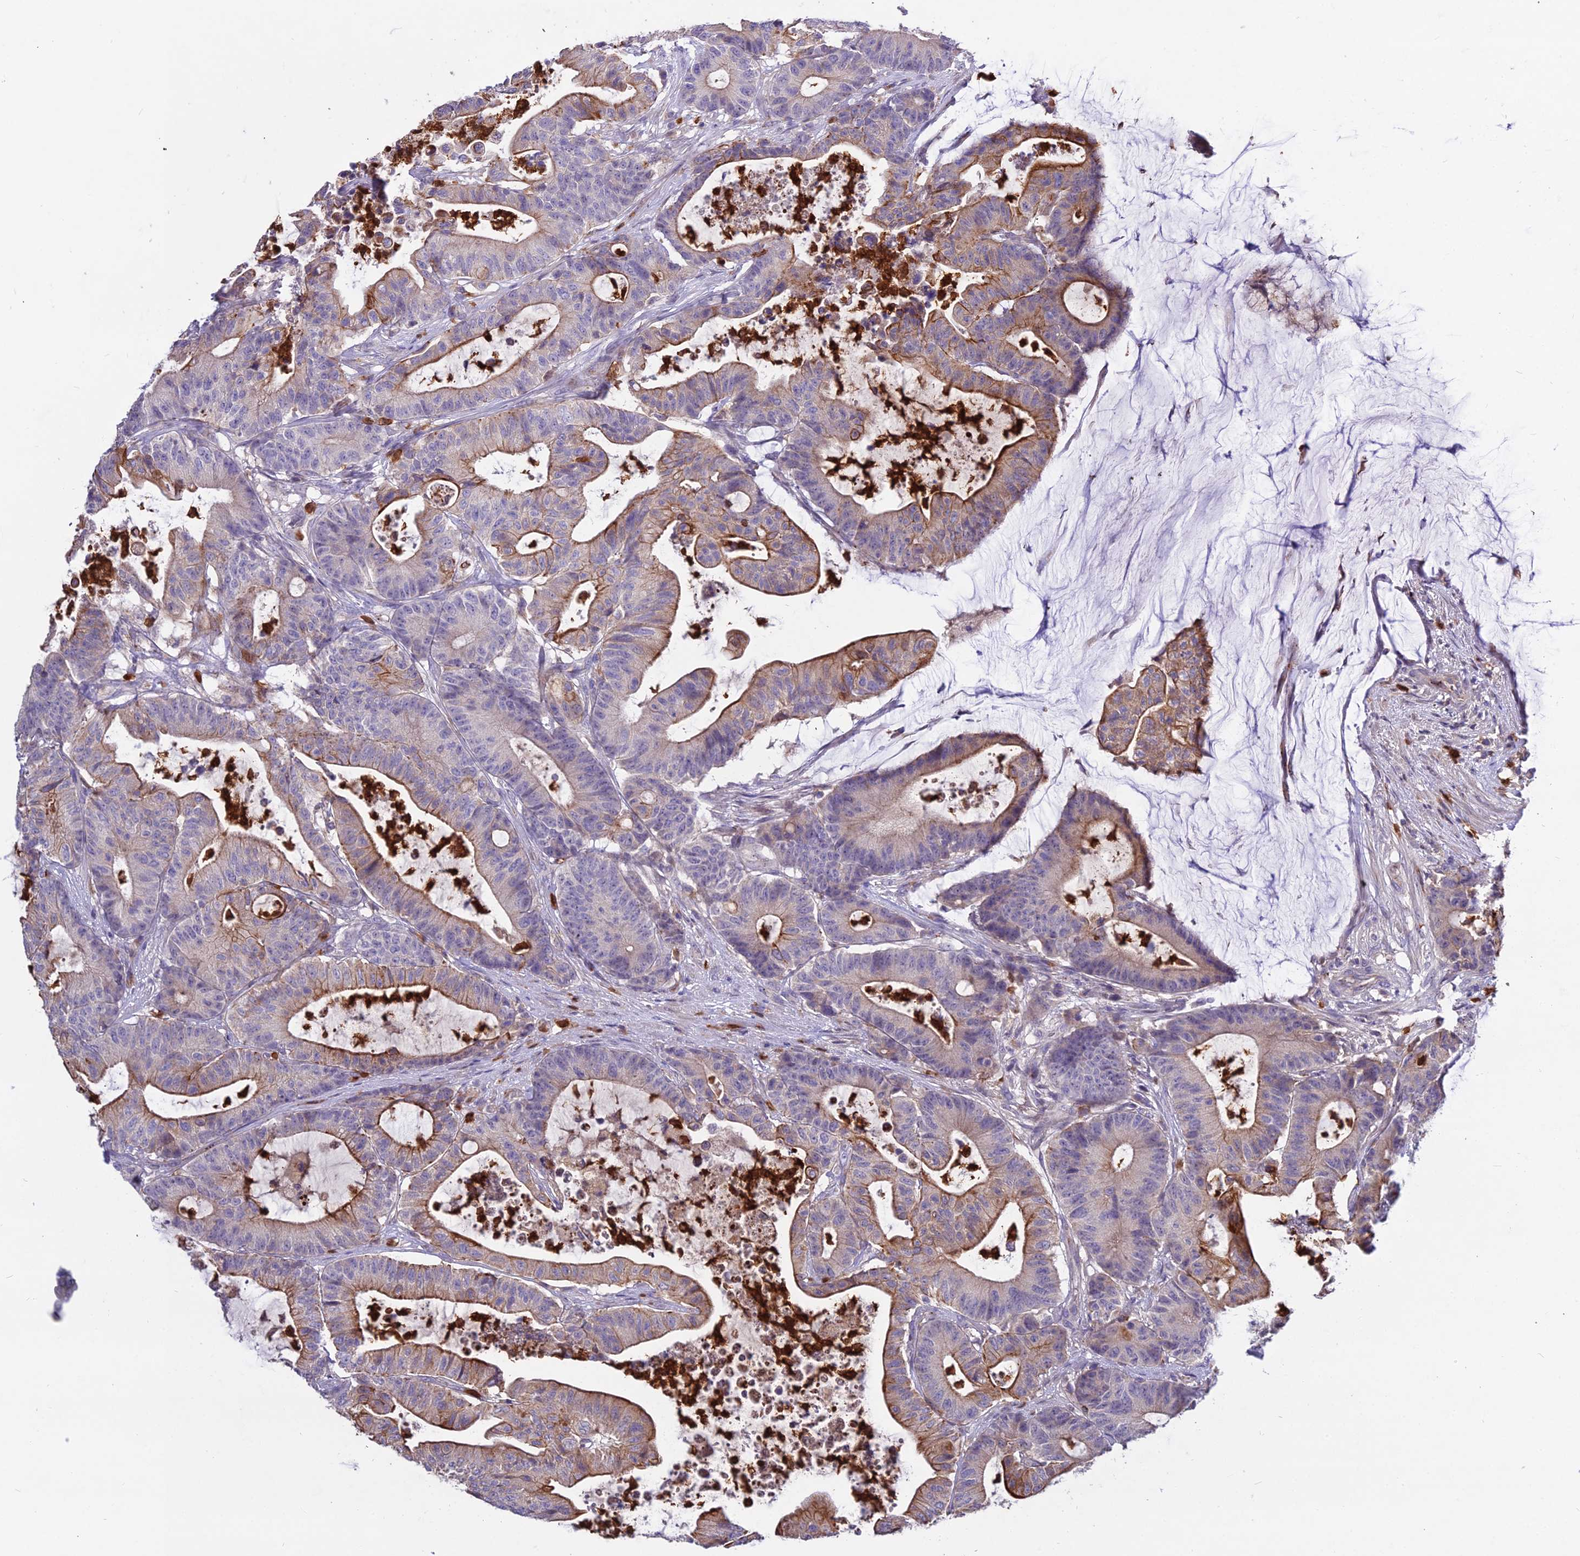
{"staining": {"intensity": "moderate", "quantity": "25%-75%", "location": "cytoplasmic/membranous"}, "tissue": "colorectal cancer", "cell_type": "Tumor cells", "image_type": "cancer", "snomed": [{"axis": "morphology", "description": "Adenocarcinoma, NOS"}, {"axis": "topography", "description": "Colon"}], "caption": "A brown stain highlights moderate cytoplasmic/membranous staining of a protein in human colorectal adenocarcinoma tumor cells. Immunohistochemistry stains the protein in brown and the nuclei are stained blue.", "gene": "EID2", "patient": {"sex": "female", "age": 84}}